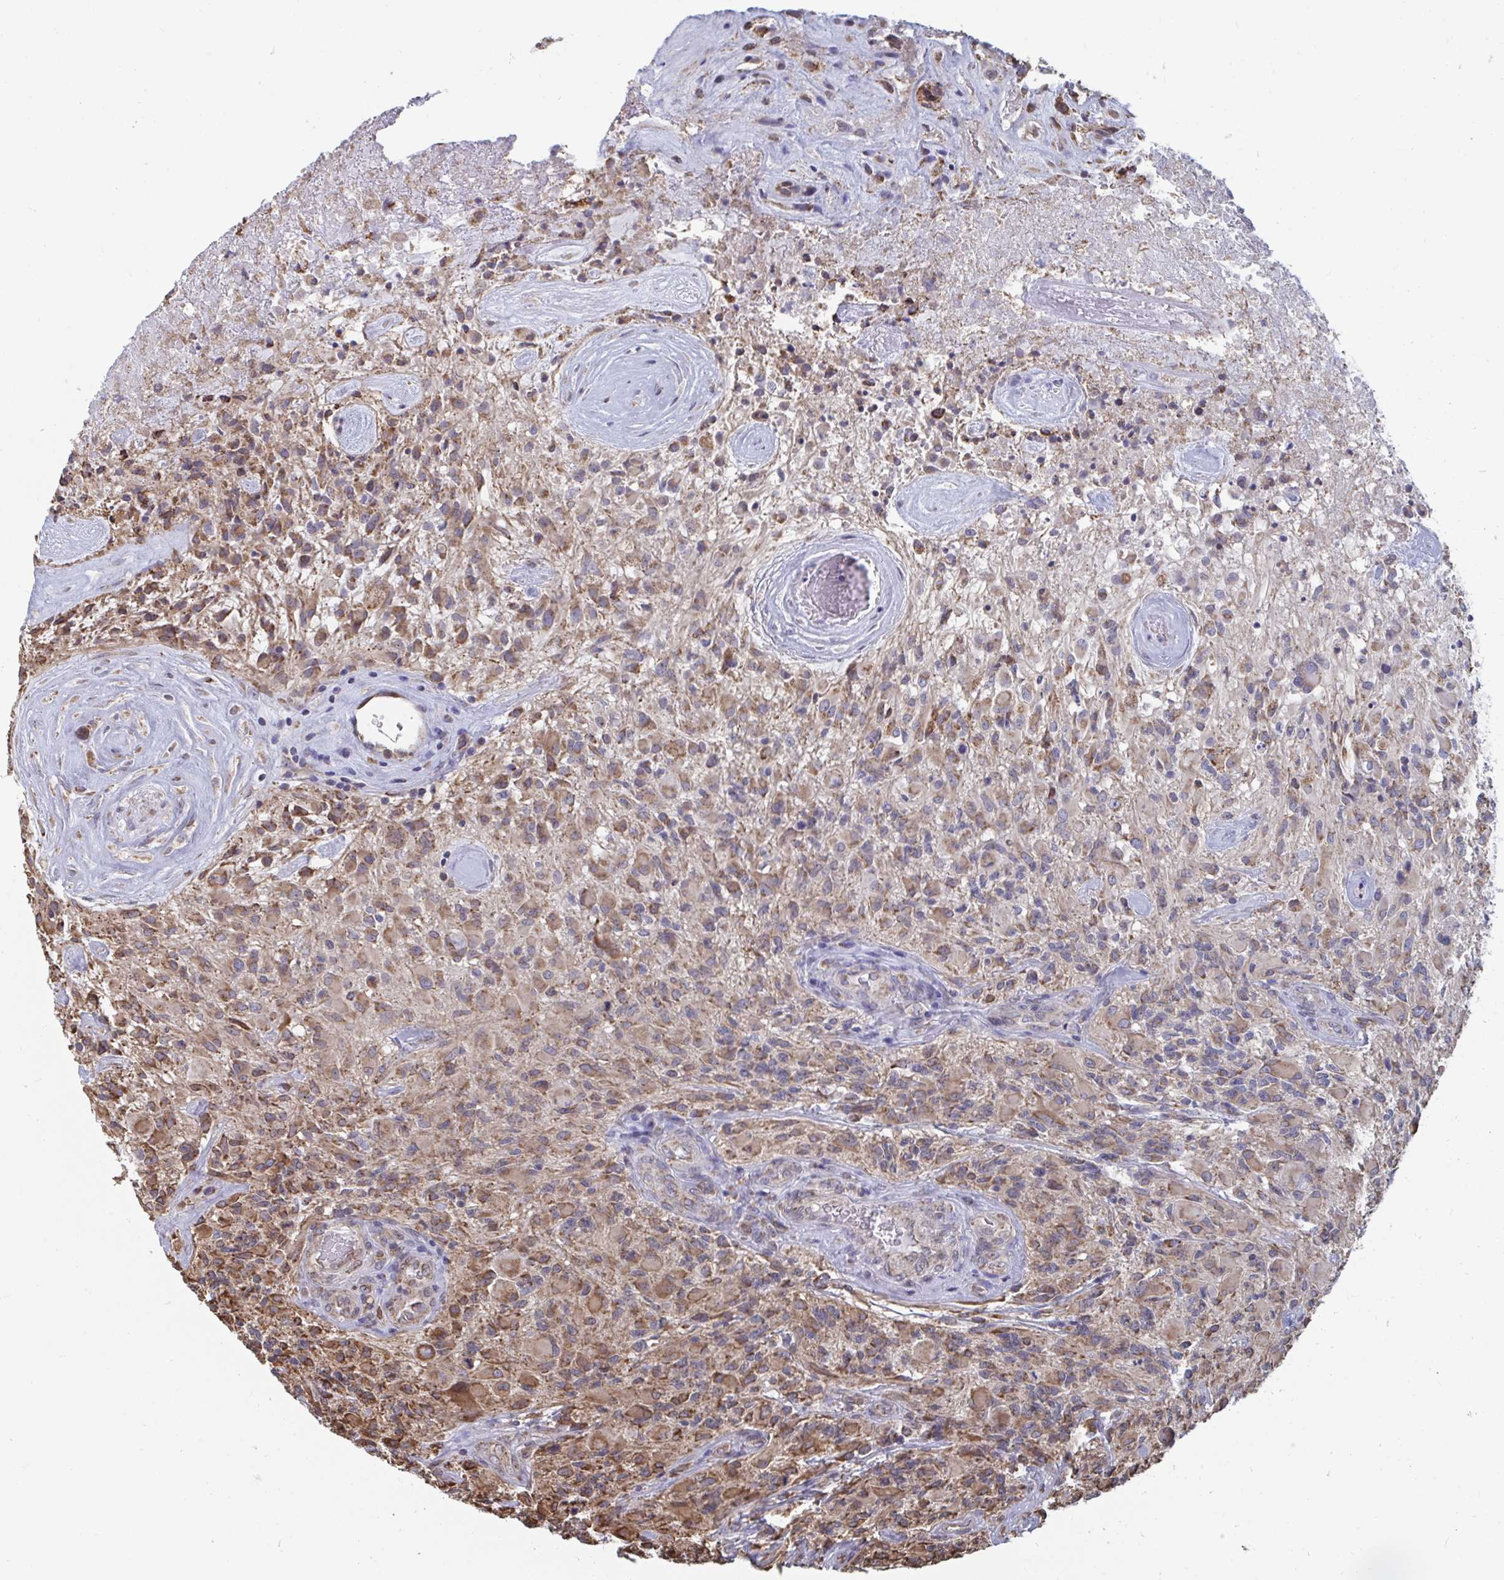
{"staining": {"intensity": "weak", "quantity": ">75%", "location": "cytoplasmic/membranous"}, "tissue": "glioma", "cell_type": "Tumor cells", "image_type": "cancer", "snomed": [{"axis": "morphology", "description": "Glioma, malignant, High grade"}, {"axis": "topography", "description": "Brain"}], "caption": "Glioma stained with immunohistochemistry reveals weak cytoplasmic/membranous positivity in approximately >75% of tumor cells.", "gene": "ELAVL1", "patient": {"sex": "female", "age": 65}}